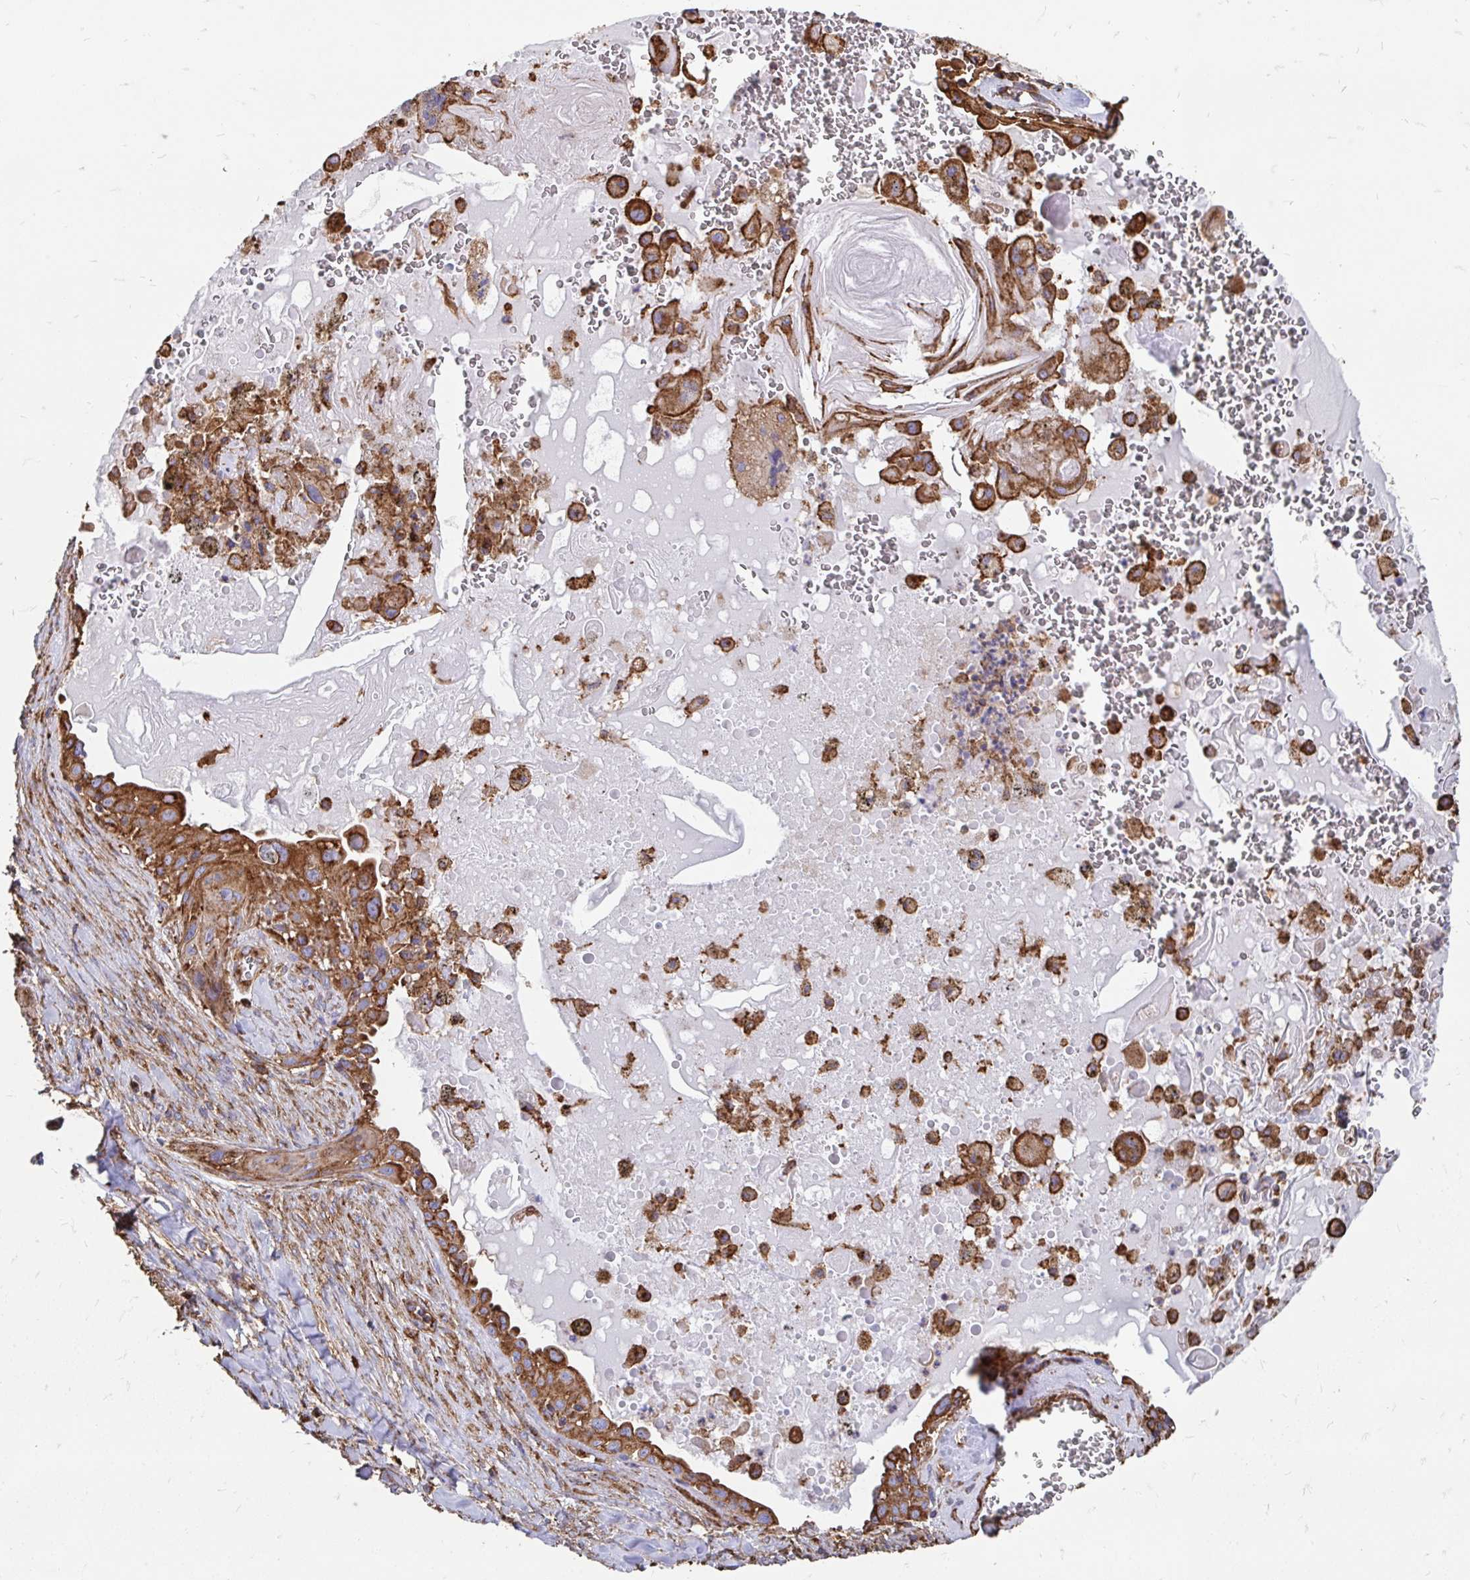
{"staining": {"intensity": "strong", "quantity": ">75%", "location": "cytoplasmic/membranous"}, "tissue": "lung cancer", "cell_type": "Tumor cells", "image_type": "cancer", "snomed": [{"axis": "morphology", "description": "Squamous cell carcinoma, NOS"}, {"axis": "topography", "description": "Lung"}], "caption": "Lung cancer (squamous cell carcinoma) stained with a brown dye shows strong cytoplasmic/membranous positive expression in about >75% of tumor cells.", "gene": "CLTC", "patient": {"sex": "male", "age": 79}}